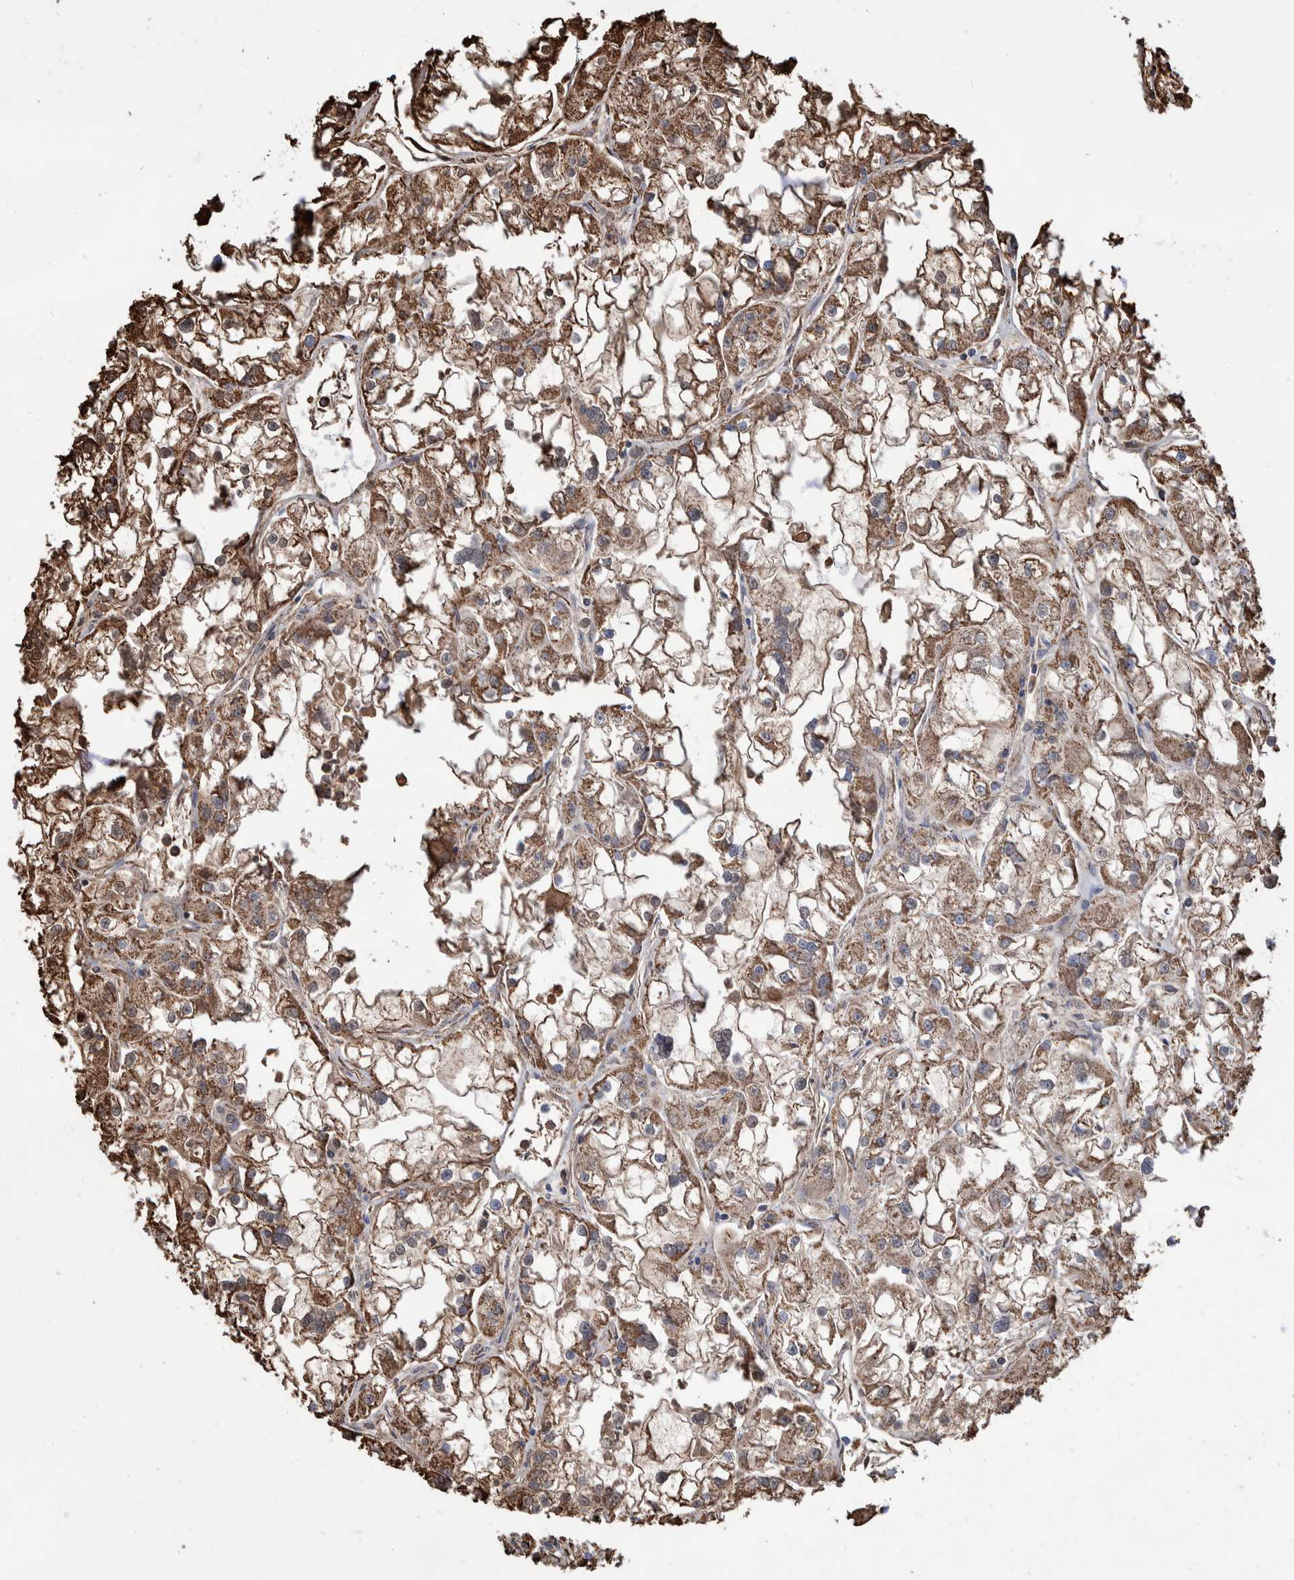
{"staining": {"intensity": "strong", "quantity": ">75%", "location": "cytoplasmic/membranous"}, "tissue": "renal cancer", "cell_type": "Tumor cells", "image_type": "cancer", "snomed": [{"axis": "morphology", "description": "Adenocarcinoma, NOS"}, {"axis": "topography", "description": "Kidney"}], "caption": "Immunohistochemical staining of adenocarcinoma (renal) exhibits strong cytoplasmic/membranous protein staining in approximately >75% of tumor cells. (DAB IHC with brightfield microscopy, high magnification).", "gene": "VPS26C", "patient": {"sex": "female", "age": 52}}